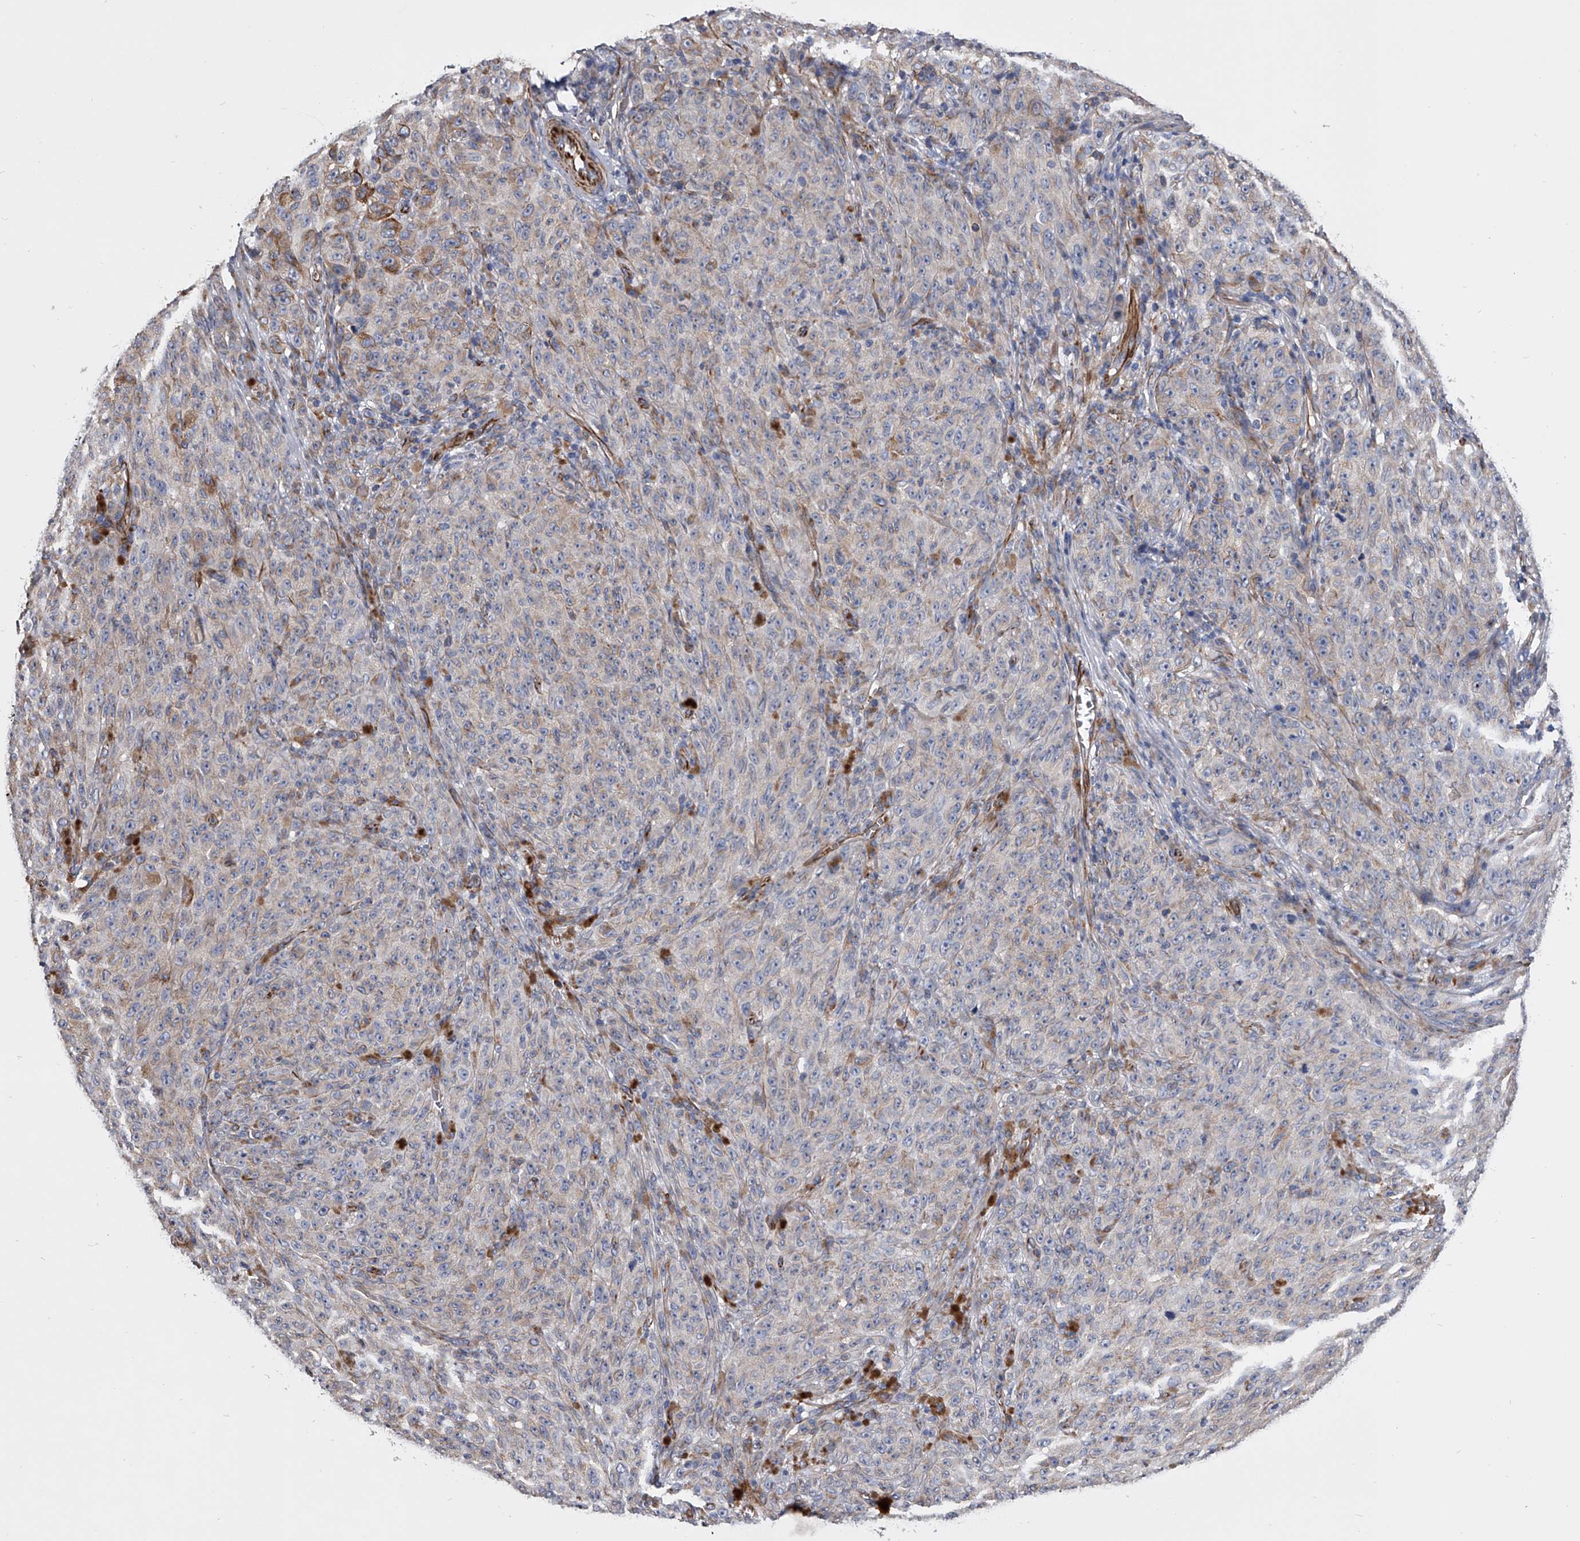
{"staining": {"intensity": "moderate", "quantity": "25%-75%", "location": "cytoplasmic/membranous"}, "tissue": "melanoma", "cell_type": "Tumor cells", "image_type": "cancer", "snomed": [{"axis": "morphology", "description": "Malignant melanoma, NOS"}, {"axis": "topography", "description": "Skin"}], "caption": "A brown stain highlights moderate cytoplasmic/membranous positivity of a protein in melanoma tumor cells.", "gene": "EFCAB7", "patient": {"sex": "female", "age": 82}}